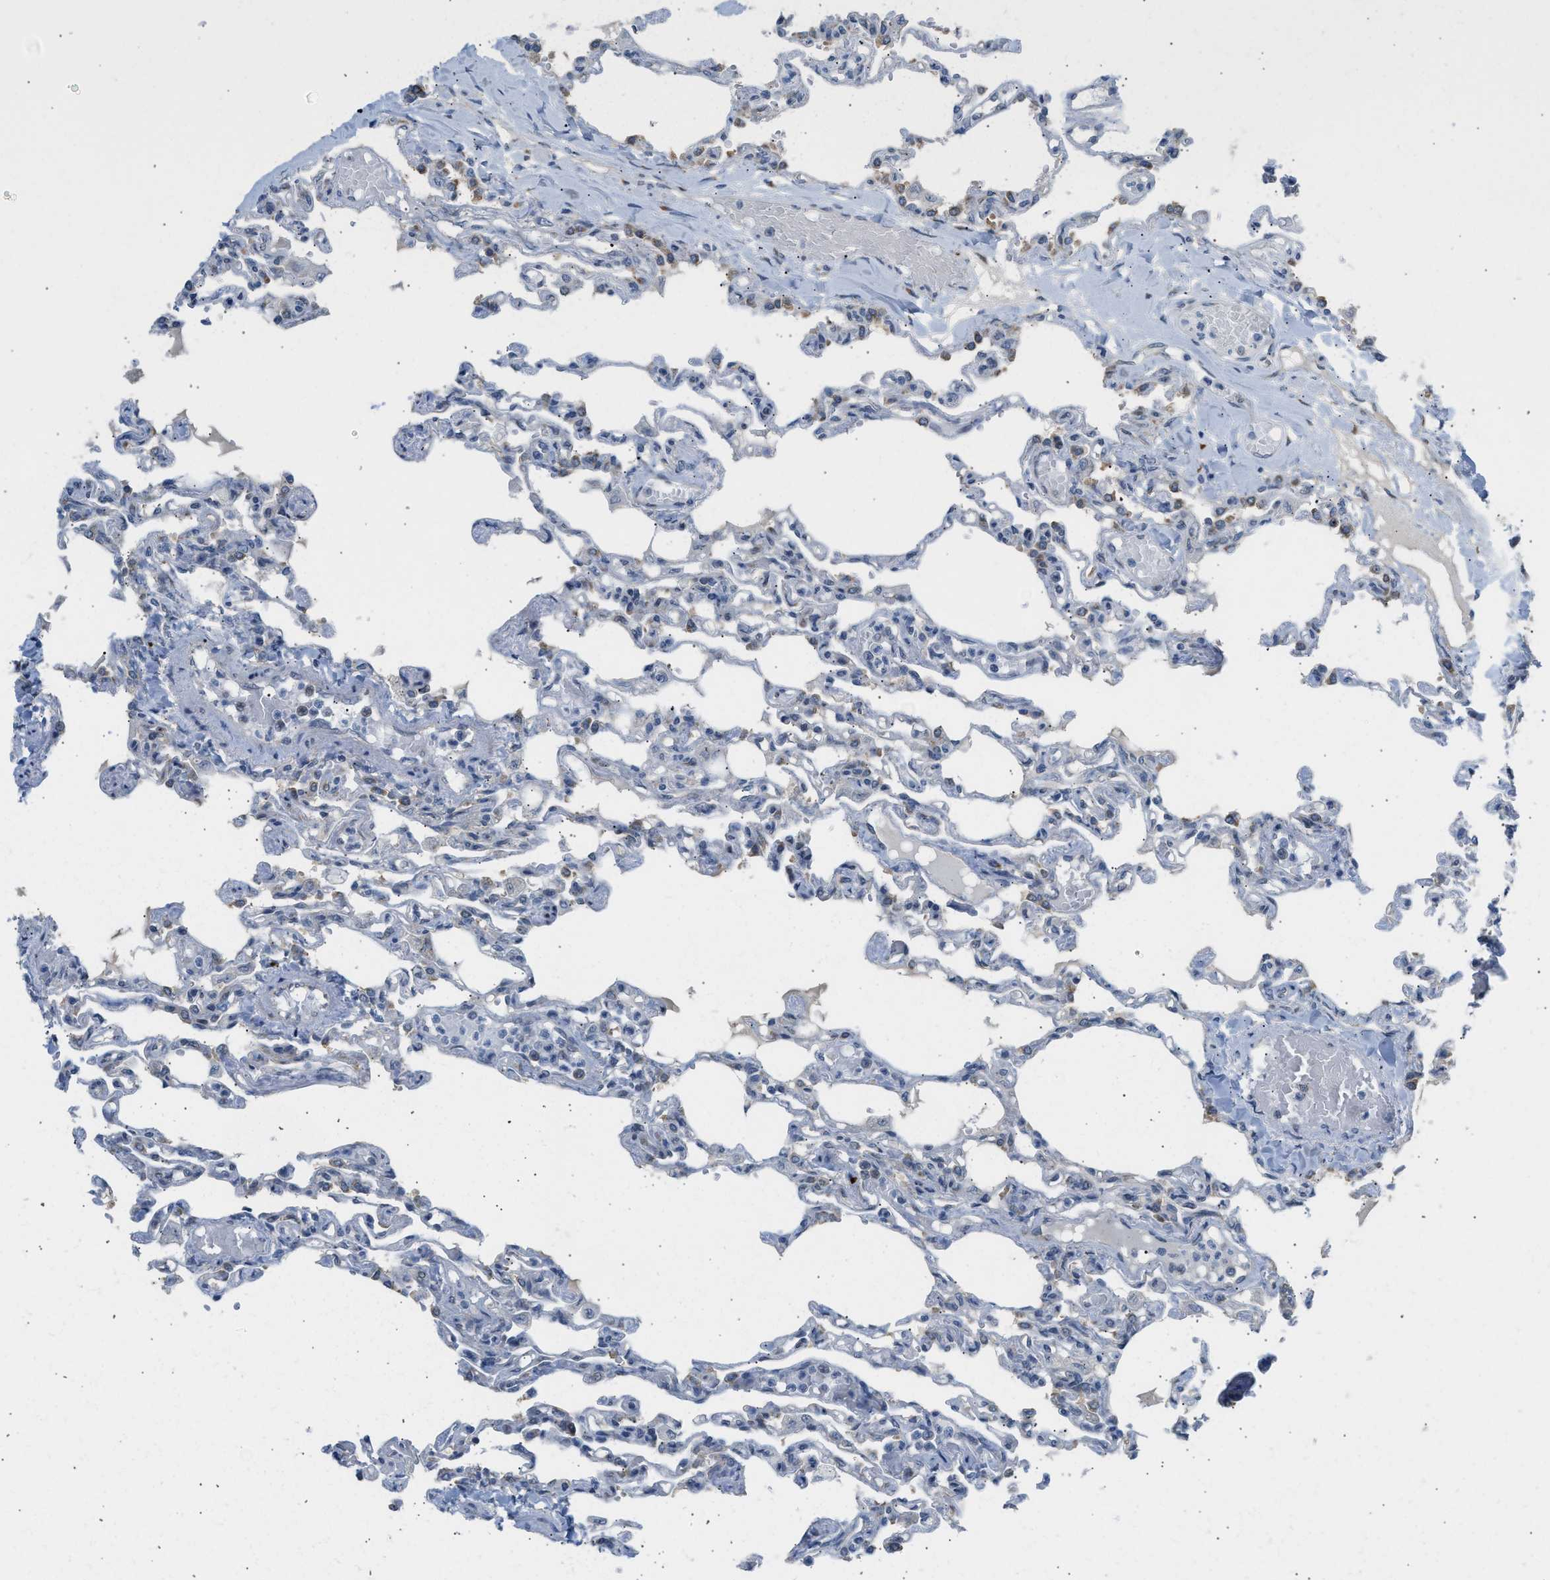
{"staining": {"intensity": "weak", "quantity": "25%-75%", "location": "cytoplasmic/membranous"}, "tissue": "lung", "cell_type": "Alveolar cells", "image_type": "normal", "snomed": [{"axis": "morphology", "description": "Normal tissue, NOS"}, {"axis": "topography", "description": "Lung"}], "caption": "IHC micrograph of normal human lung stained for a protein (brown), which exhibits low levels of weak cytoplasmic/membranous positivity in about 25%-75% of alveolar cells.", "gene": "KCNC2", "patient": {"sex": "male", "age": 21}}